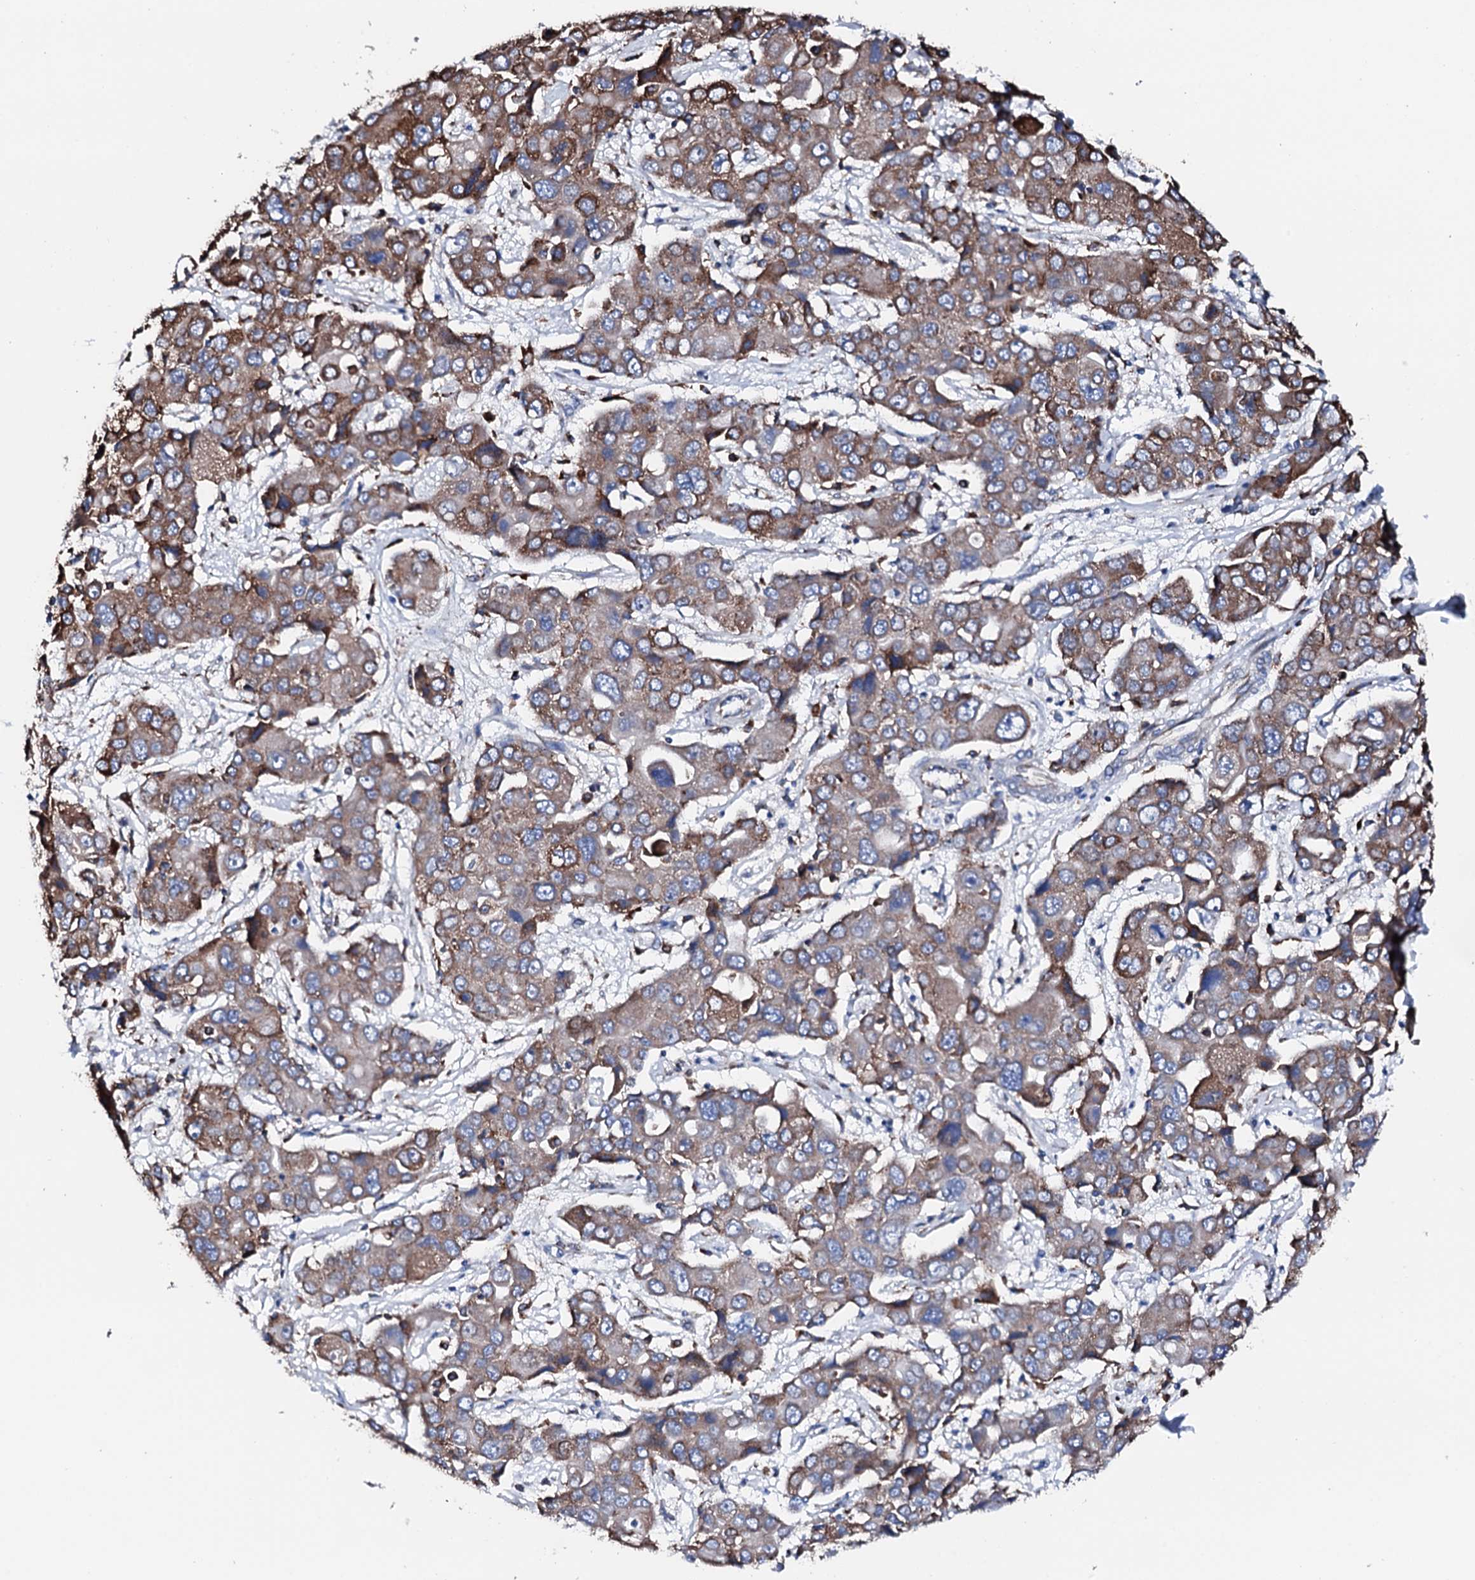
{"staining": {"intensity": "weak", "quantity": "25%-75%", "location": "cytoplasmic/membranous"}, "tissue": "liver cancer", "cell_type": "Tumor cells", "image_type": "cancer", "snomed": [{"axis": "morphology", "description": "Cholangiocarcinoma"}, {"axis": "topography", "description": "Liver"}], "caption": "Human cholangiocarcinoma (liver) stained for a protein (brown) reveals weak cytoplasmic/membranous positive staining in about 25%-75% of tumor cells.", "gene": "AMDHD1", "patient": {"sex": "male", "age": 67}}